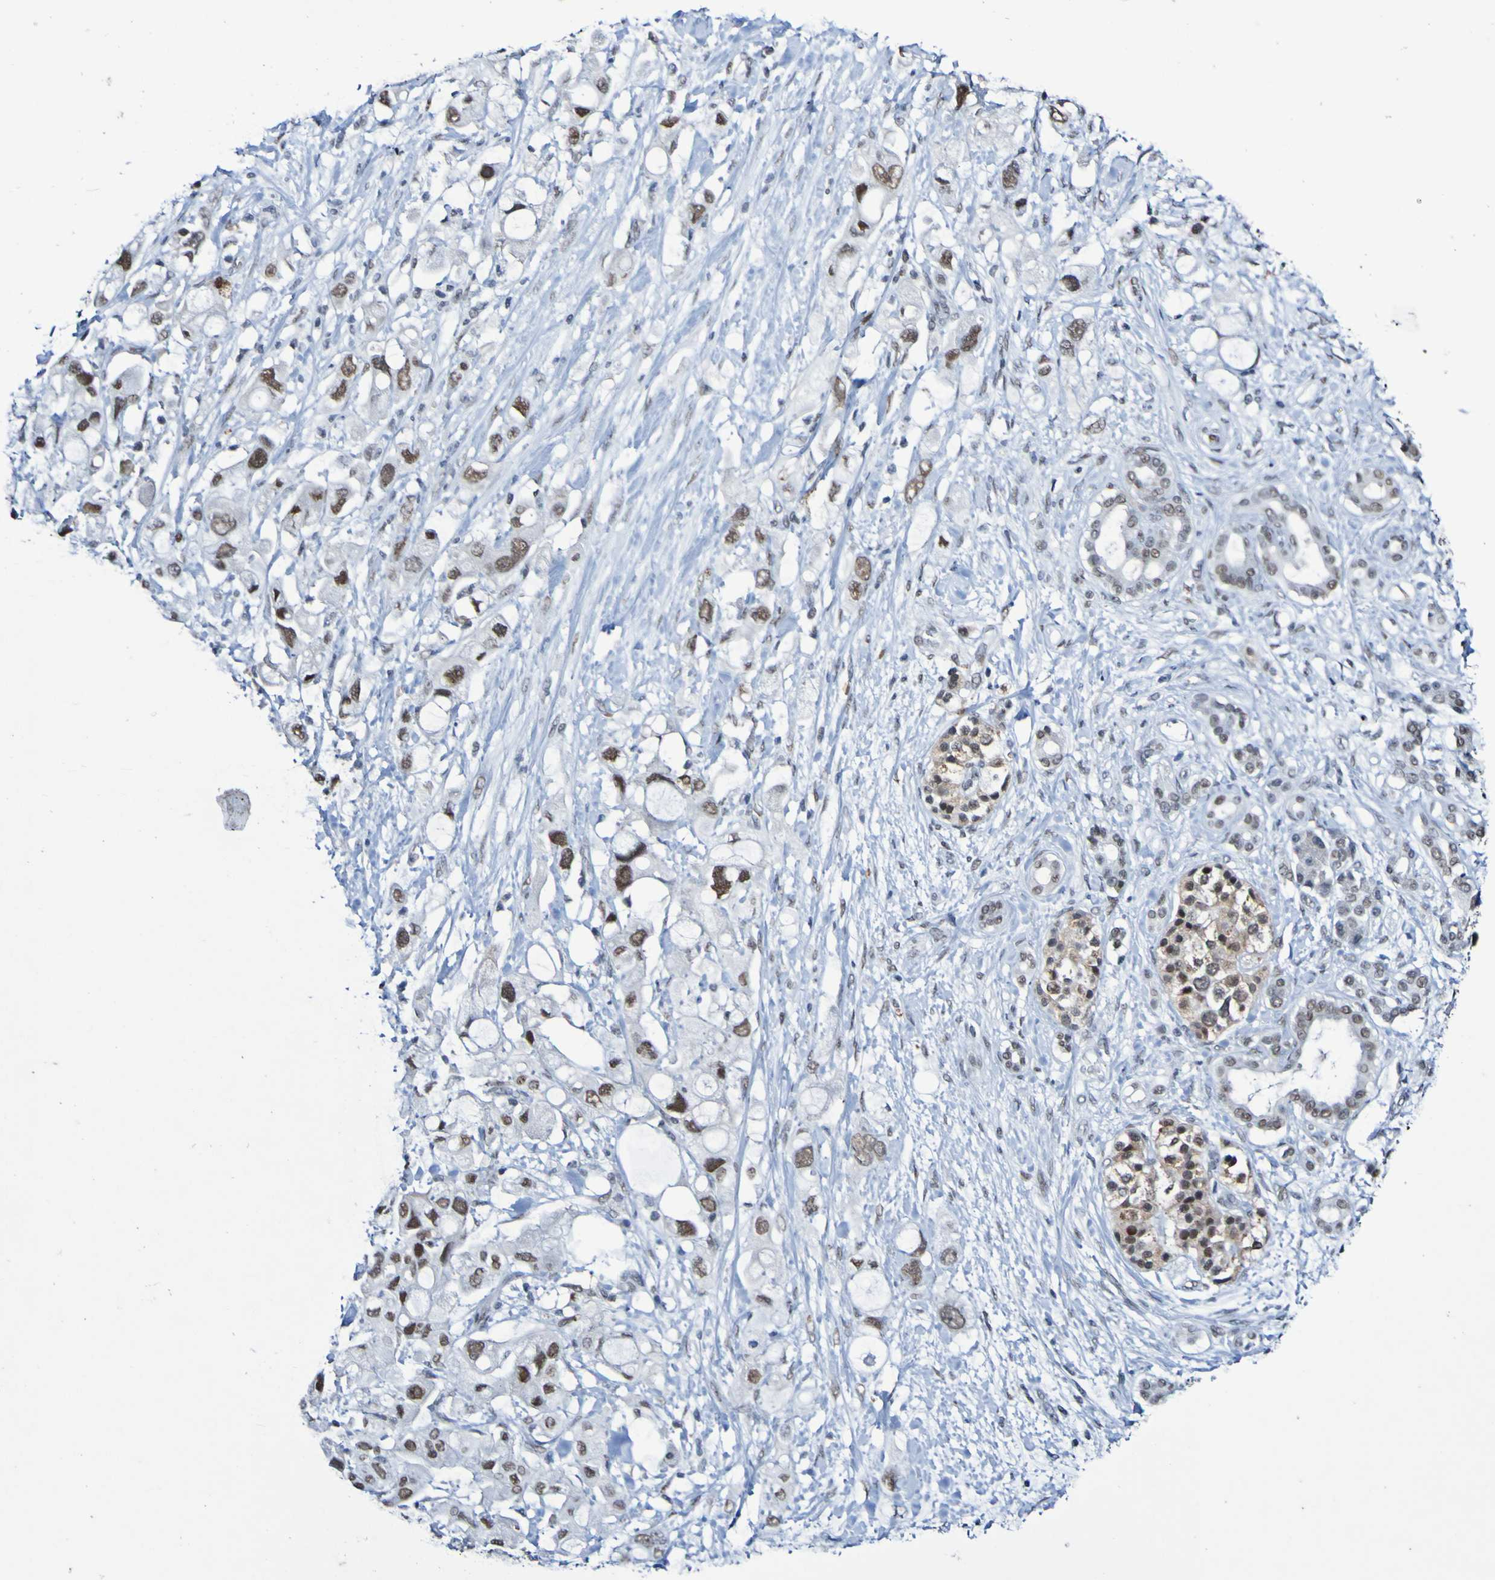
{"staining": {"intensity": "moderate", "quantity": "25%-75%", "location": "nuclear"}, "tissue": "pancreatic cancer", "cell_type": "Tumor cells", "image_type": "cancer", "snomed": [{"axis": "morphology", "description": "Adenocarcinoma, NOS"}, {"axis": "topography", "description": "Pancreas"}], "caption": "A medium amount of moderate nuclear expression is appreciated in approximately 25%-75% of tumor cells in pancreatic cancer tissue. Ihc stains the protein of interest in brown and the nuclei are stained blue.", "gene": "PCGF1", "patient": {"sex": "female", "age": 56}}